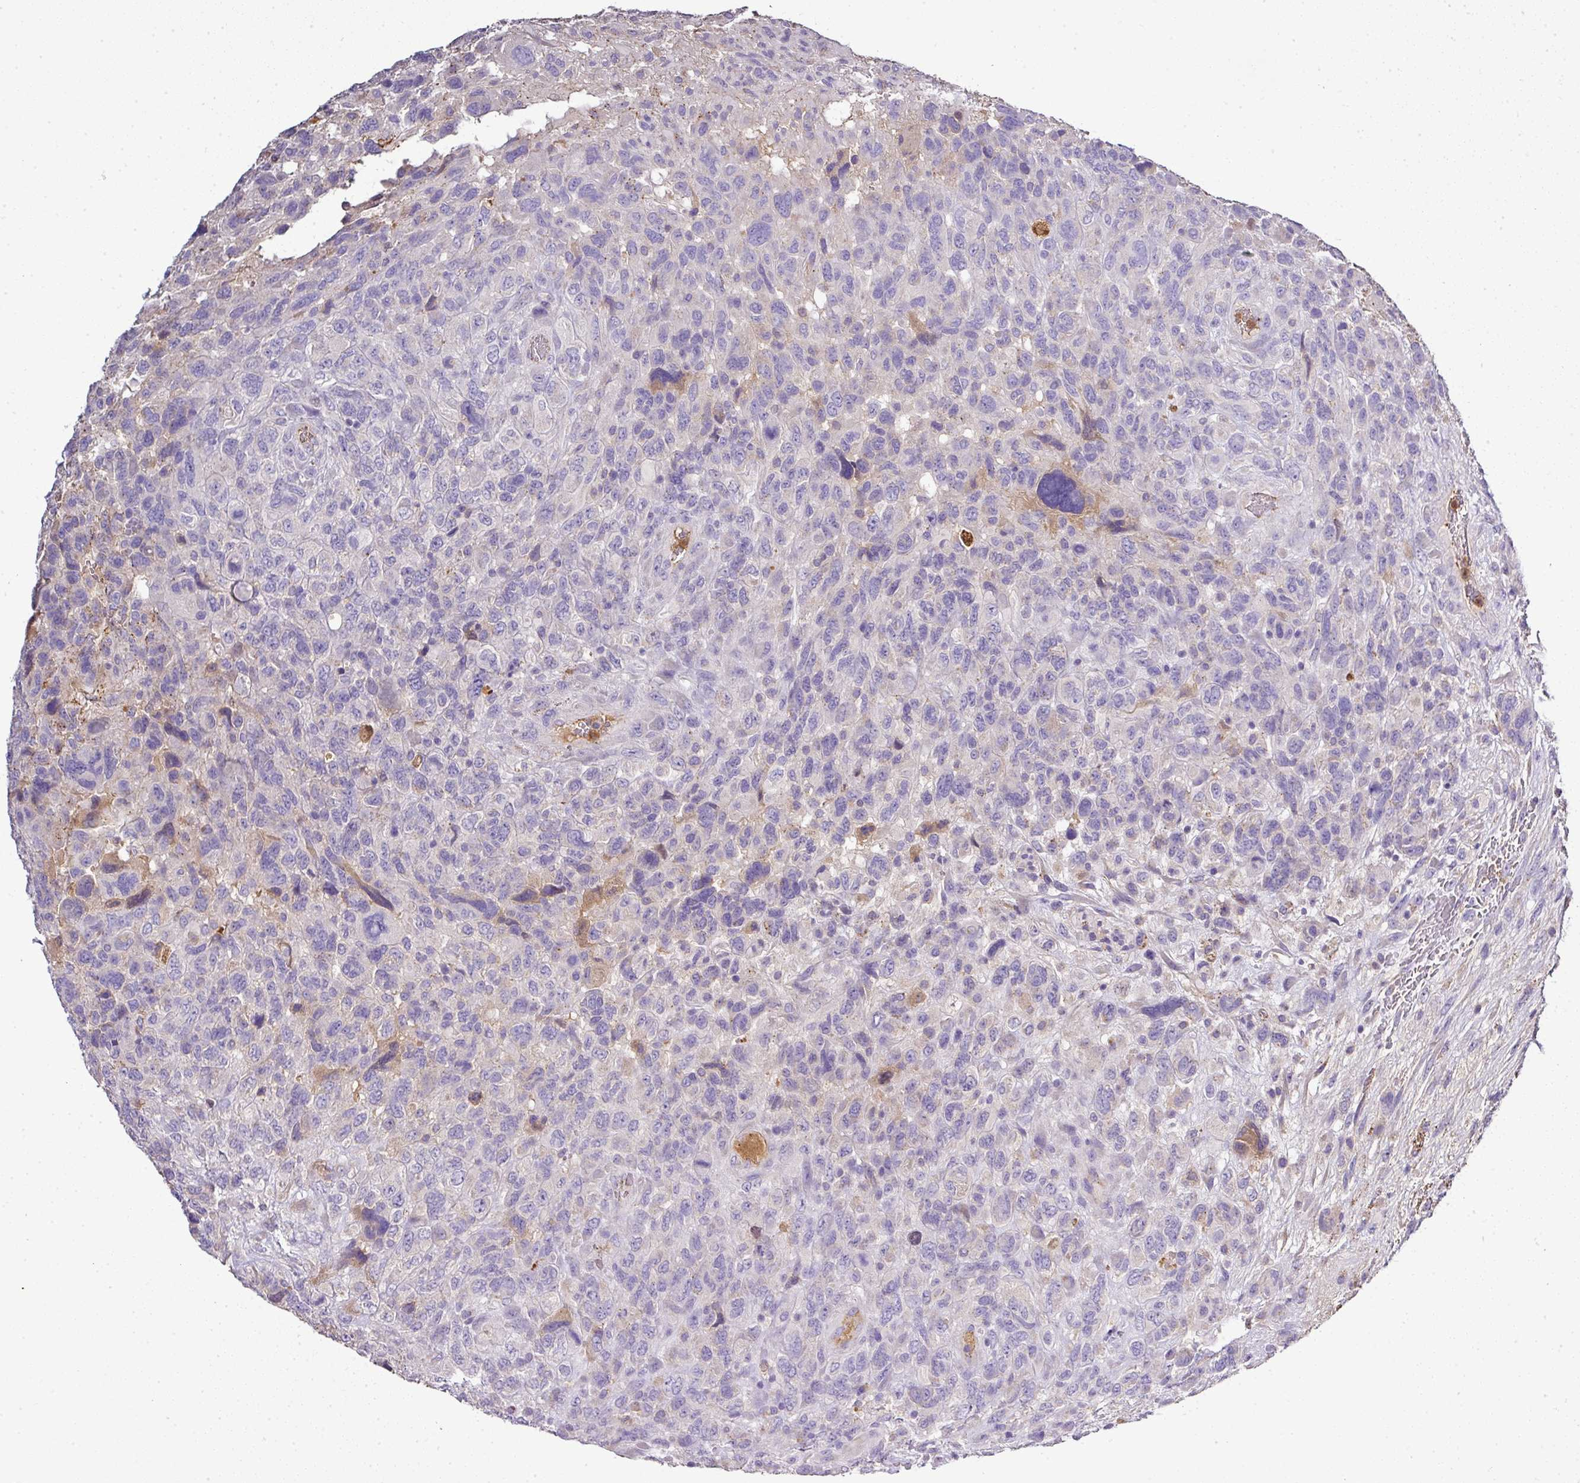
{"staining": {"intensity": "negative", "quantity": "none", "location": "none"}, "tissue": "glioma", "cell_type": "Tumor cells", "image_type": "cancer", "snomed": [{"axis": "morphology", "description": "Glioma, malignant, High grade"}, {"axis": "topography", "description": "Brain"}], "caption": "Immunohistochemistry (IHC) image of neoplastic tissue: human glioma stained with DAB demonstrates no significant protein staining in tumor cells. (Stains: DAB (3,3'-diaminobenzidine) IHC with hematoxylin counter stain, Microscopy: brightfield microscopy at high magnification).", "gene": "CAB39L", "patient": {"sex": "male", "age": 61}}